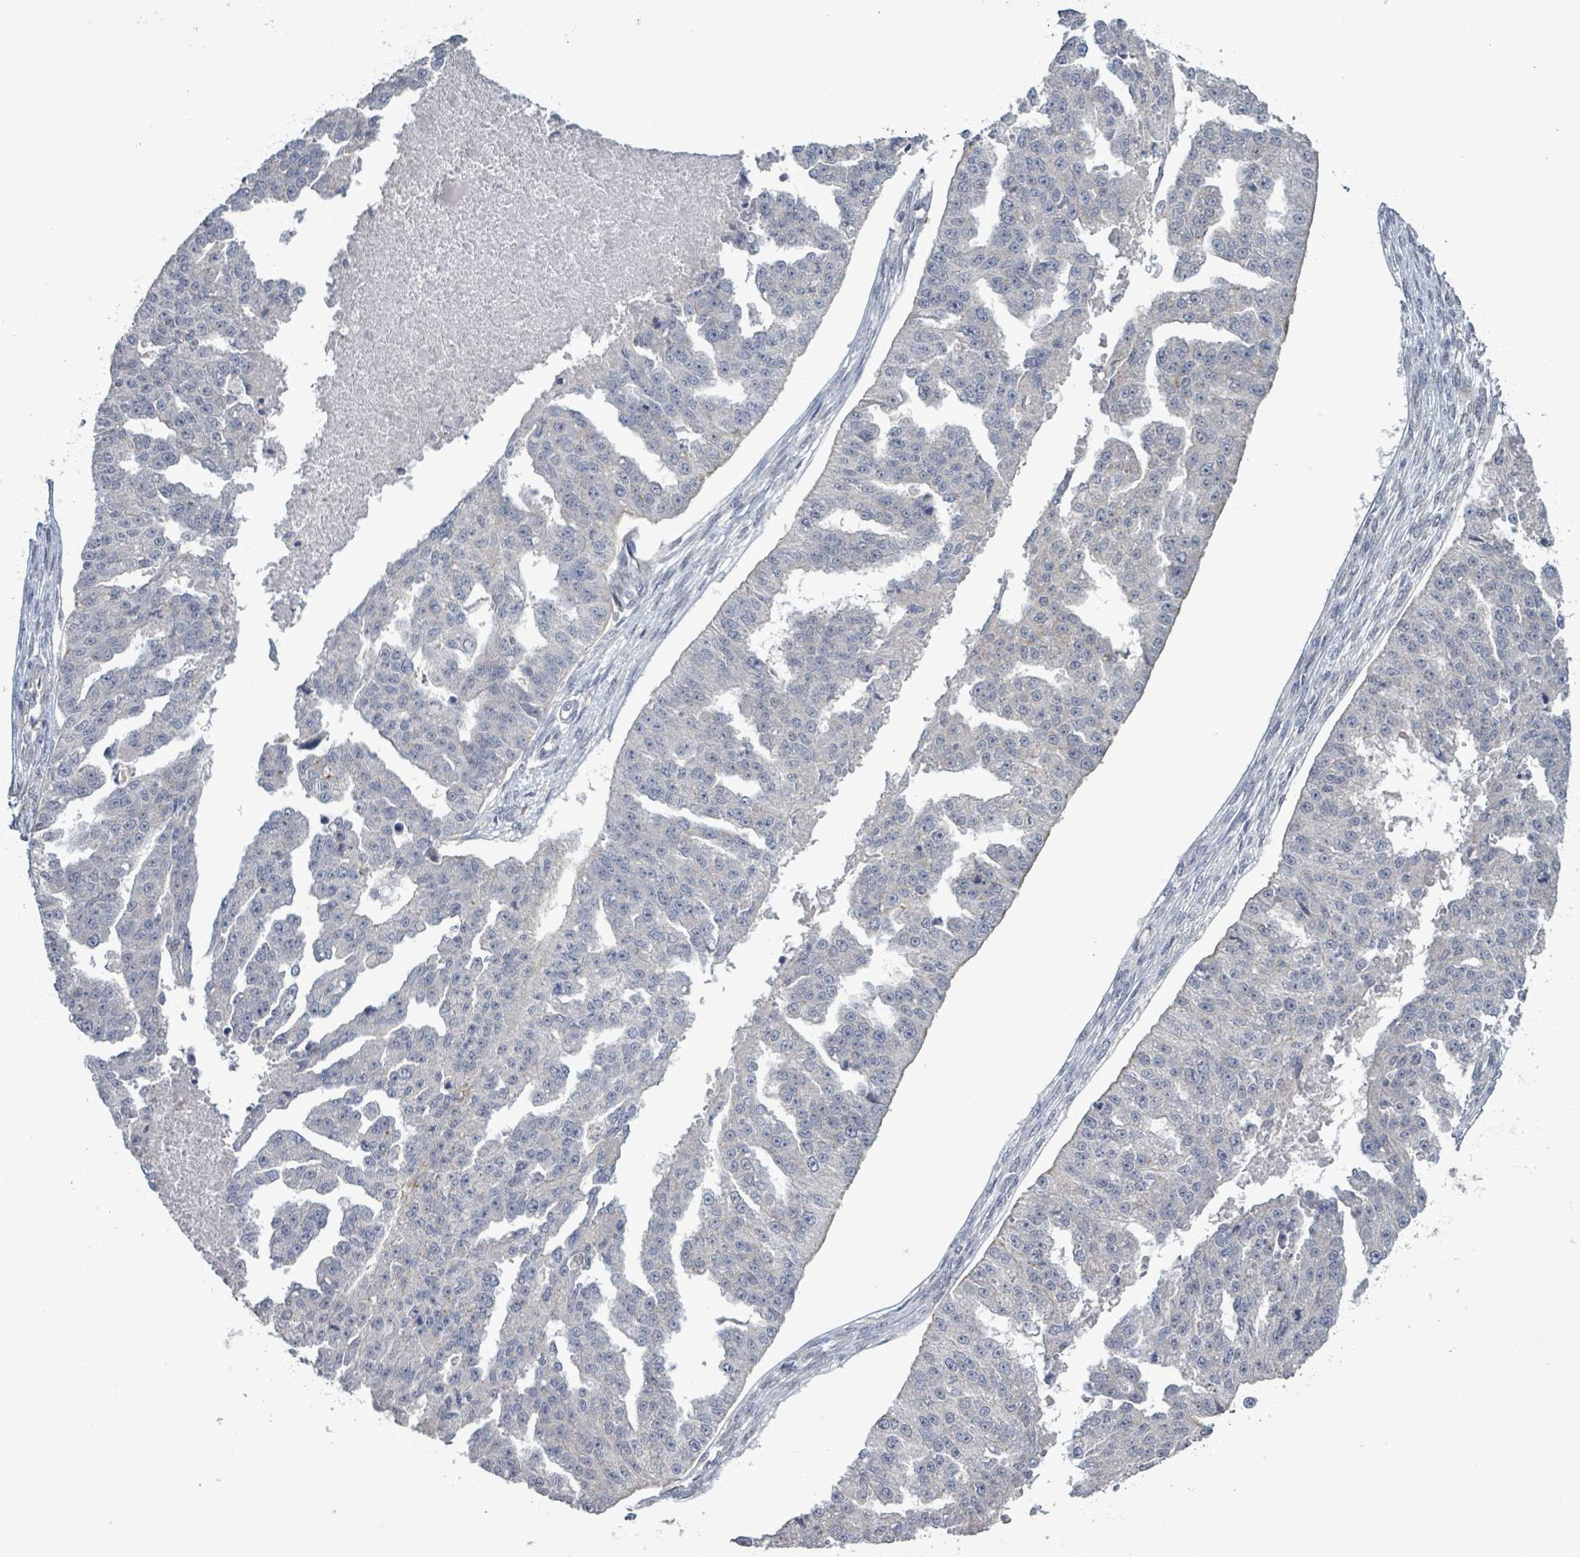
{"staining": {"intensity": "negative", "quantity": "none", "location": "none"}, "tissue": "ovarian cancer", "cell_type": "Tumor cells", "image_type": "cancer", "snomed": [{"axis": "morphology", "description": "Cystadenocarcinoma, serous, NOS"}, {"axis": "topography", "description": "Ovary"}], "caption": "Protein analysis of ovarian cancer (serous cystadenocarcinoma) demonstrates no significant expression in tumor cells. Nuclei are stained in blue.", "gene": "AMMECR1", "patient": {"sex": "female", "age": 58}}